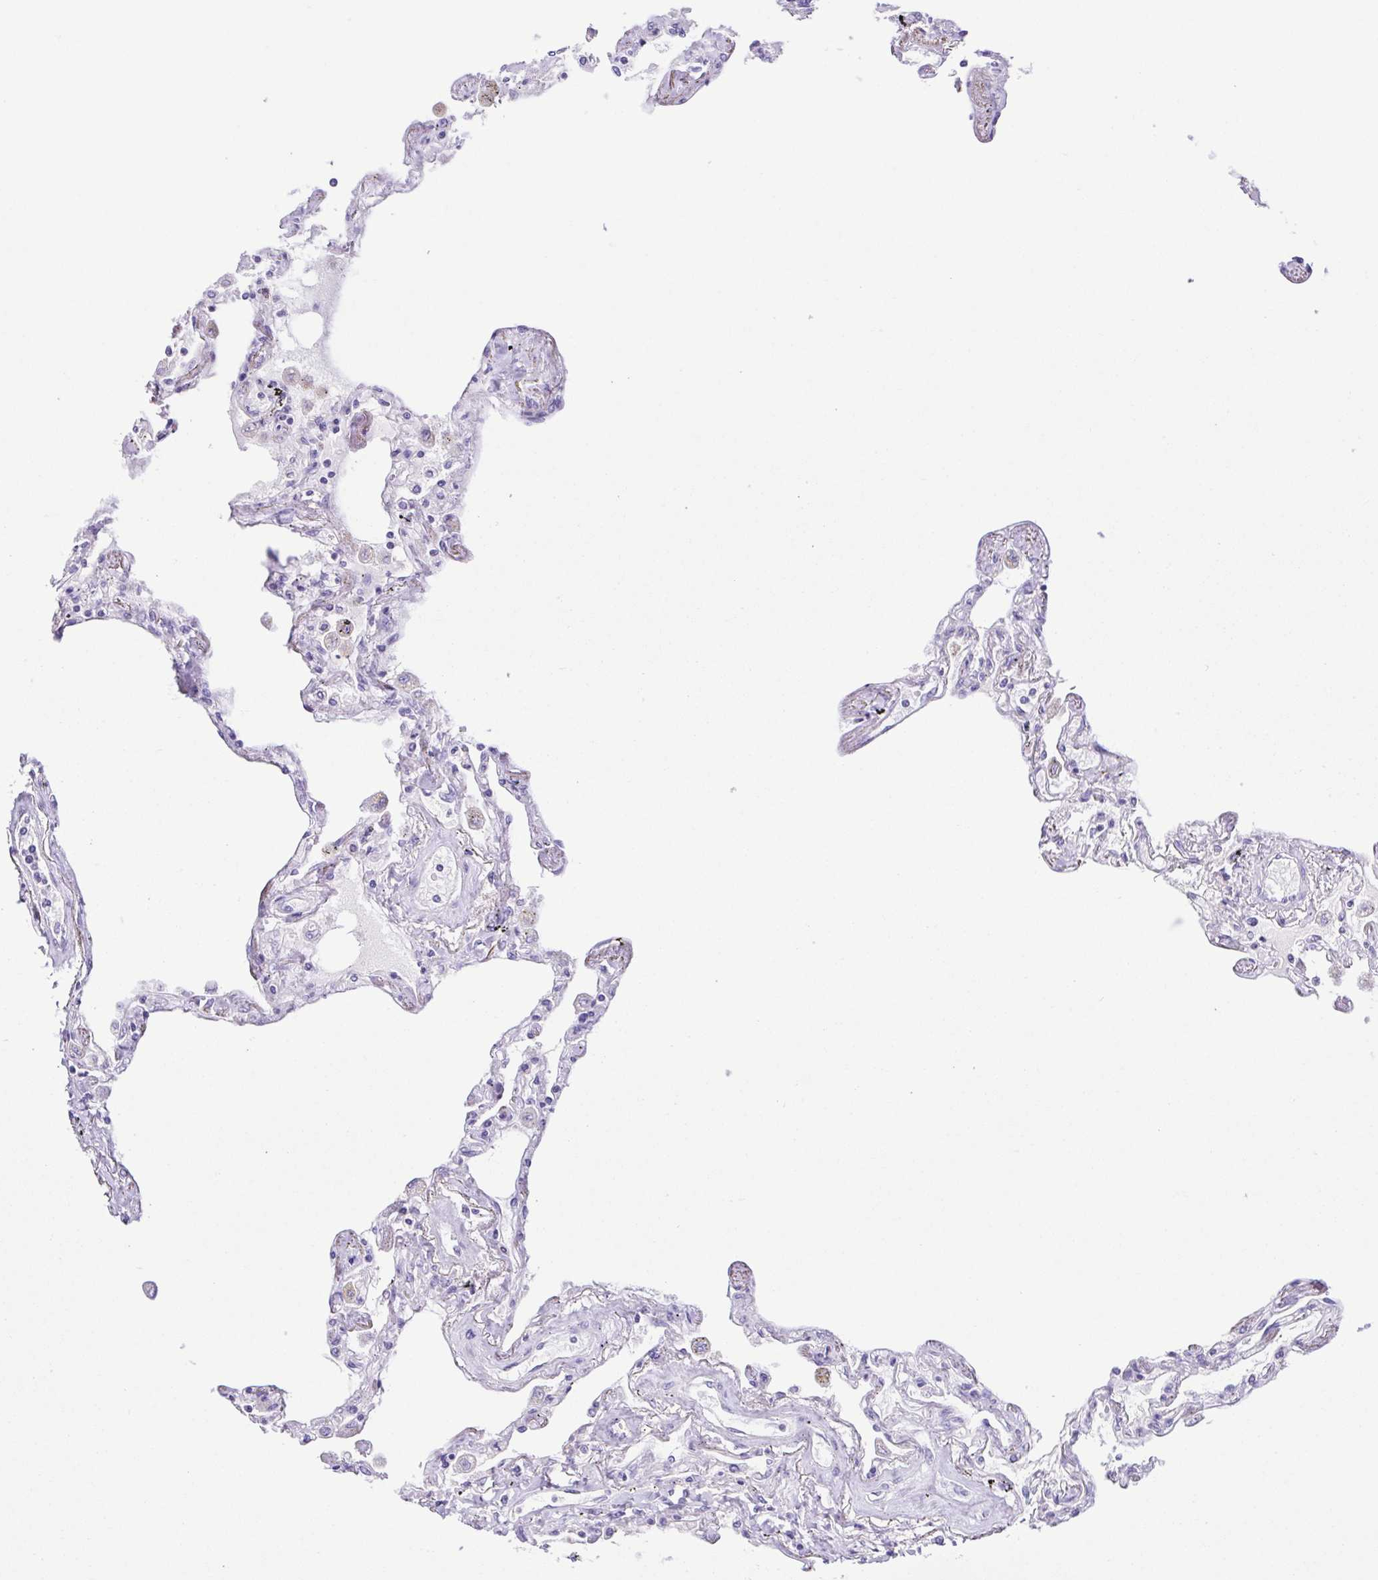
{"staining": {"intensity": "negative", "quantity": "none", "location": "none"}, "tissue": "lung", "cell_type": "Alveolar cells", "image_type": "normal", "snomed": [{"axis": "morphology", "description": "Normal tissue, NOS"}, {"axis": "morphology", "description": "Adenocarcinoma, NOS"}, {"axis": "topography", "description": "Cartilage tissue"}, {"axis": "topography", "description": "Lung"}], "caption": "An immunohistochemistry (IHC) histopathology image of unremarkable lung is shown. There is no staining in alveolar cells of lung. Nuclei are stained in blue.", "gene": "DCLK2", "patient": {"sex": "female", "age": 67}}